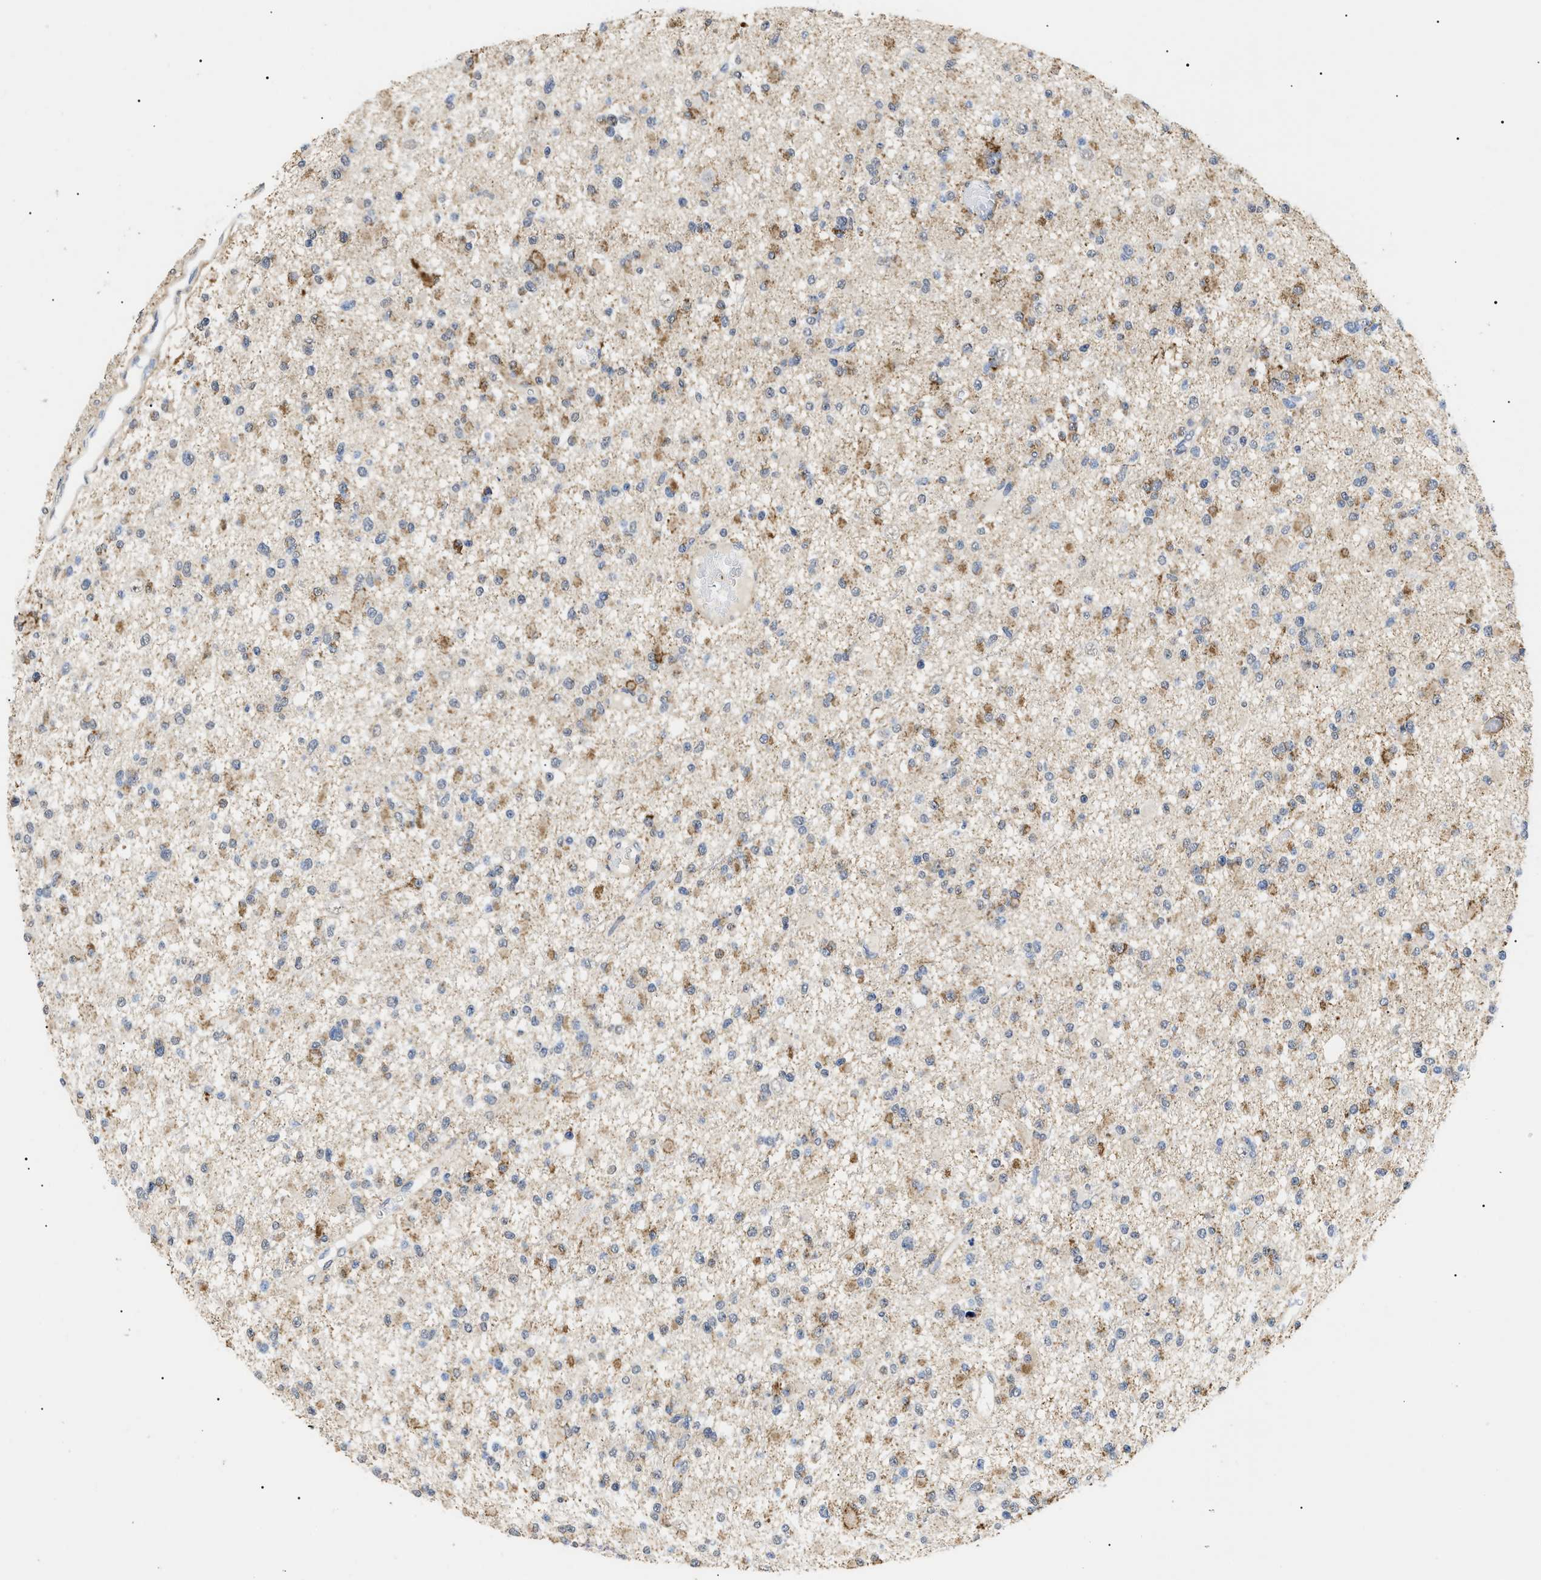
{"staining": {"intensity": "negative", "quantity": "none", "location": "none"}, "tissue": "glioma", "cell_type": "Tumor cells", "image_type": "cancer", "snomed": [{"axis": "morphology", "description": "Glioma, malignant, Low grade"}, {"axis": "topography", "description": "Brain"}], "caption": "Immunohistochemical staining of human glioma demonstrates no significant staining in tumor cells. (Immunohistochemistry, brightfield microscopy, high magnification).", "gene": "SFXN5", "patient": {"sex": "female", "age": 22}}